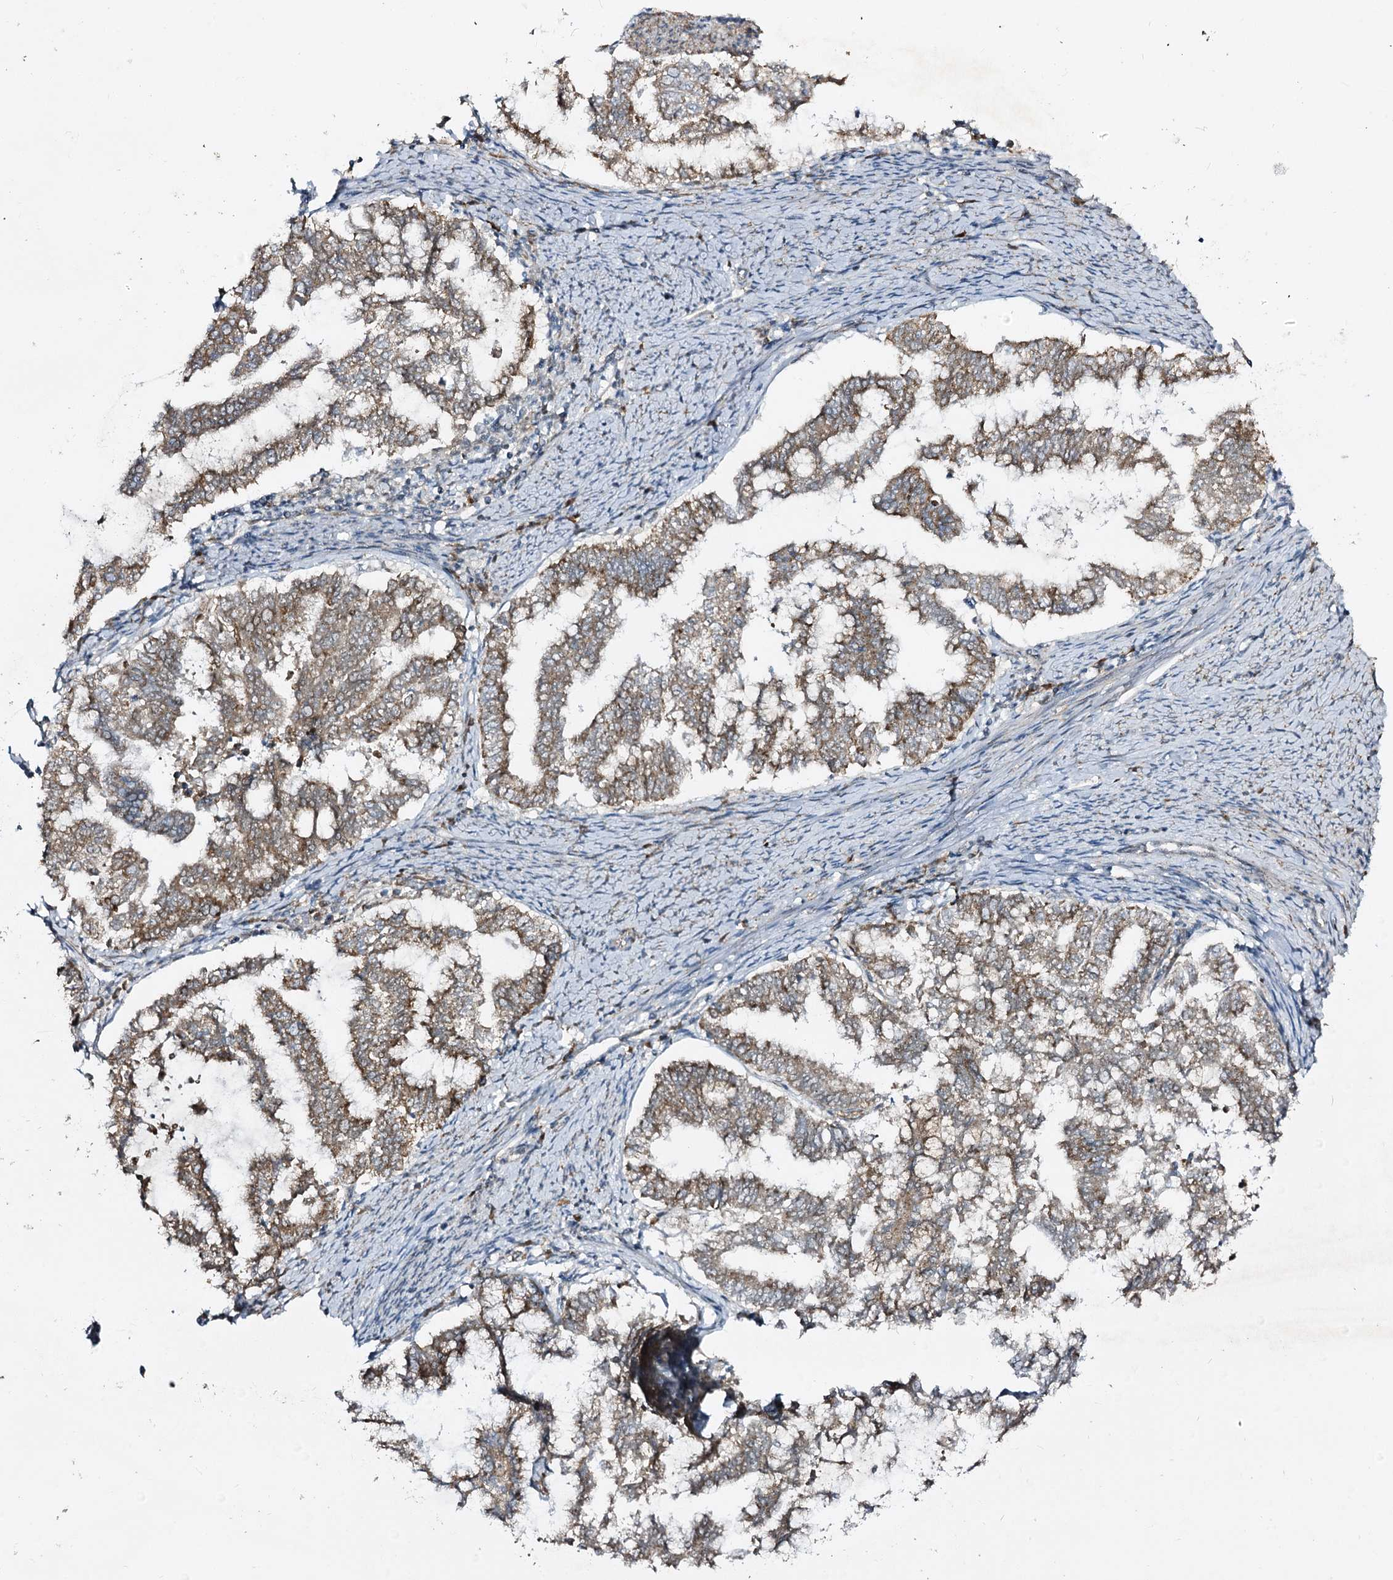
{"staining": {"intensity": "weak", "quantity": ">75%", "location": "cytoplasmic/membranous"}, "tissue": "endometrial cancer", "cell_type": "Tumor cells", "image_type": "cancer", "snomed": [{"axis": "morphology", "description": "Adenocarcinoma, NOS"}, {"axis": "topography", "description": "Endometrium"}], "caption": "Immunohistochemical staining of endometrial cancer reveals weak cytoplasmic/membranous protein staining in about >75% of tumor cells. (DAB (3,3'-diaminobenzidine) = brown stain, brightfield microscopy at high magnification).", "gene": "CBR4", "patient": {"sex": "female", "age": 79}}